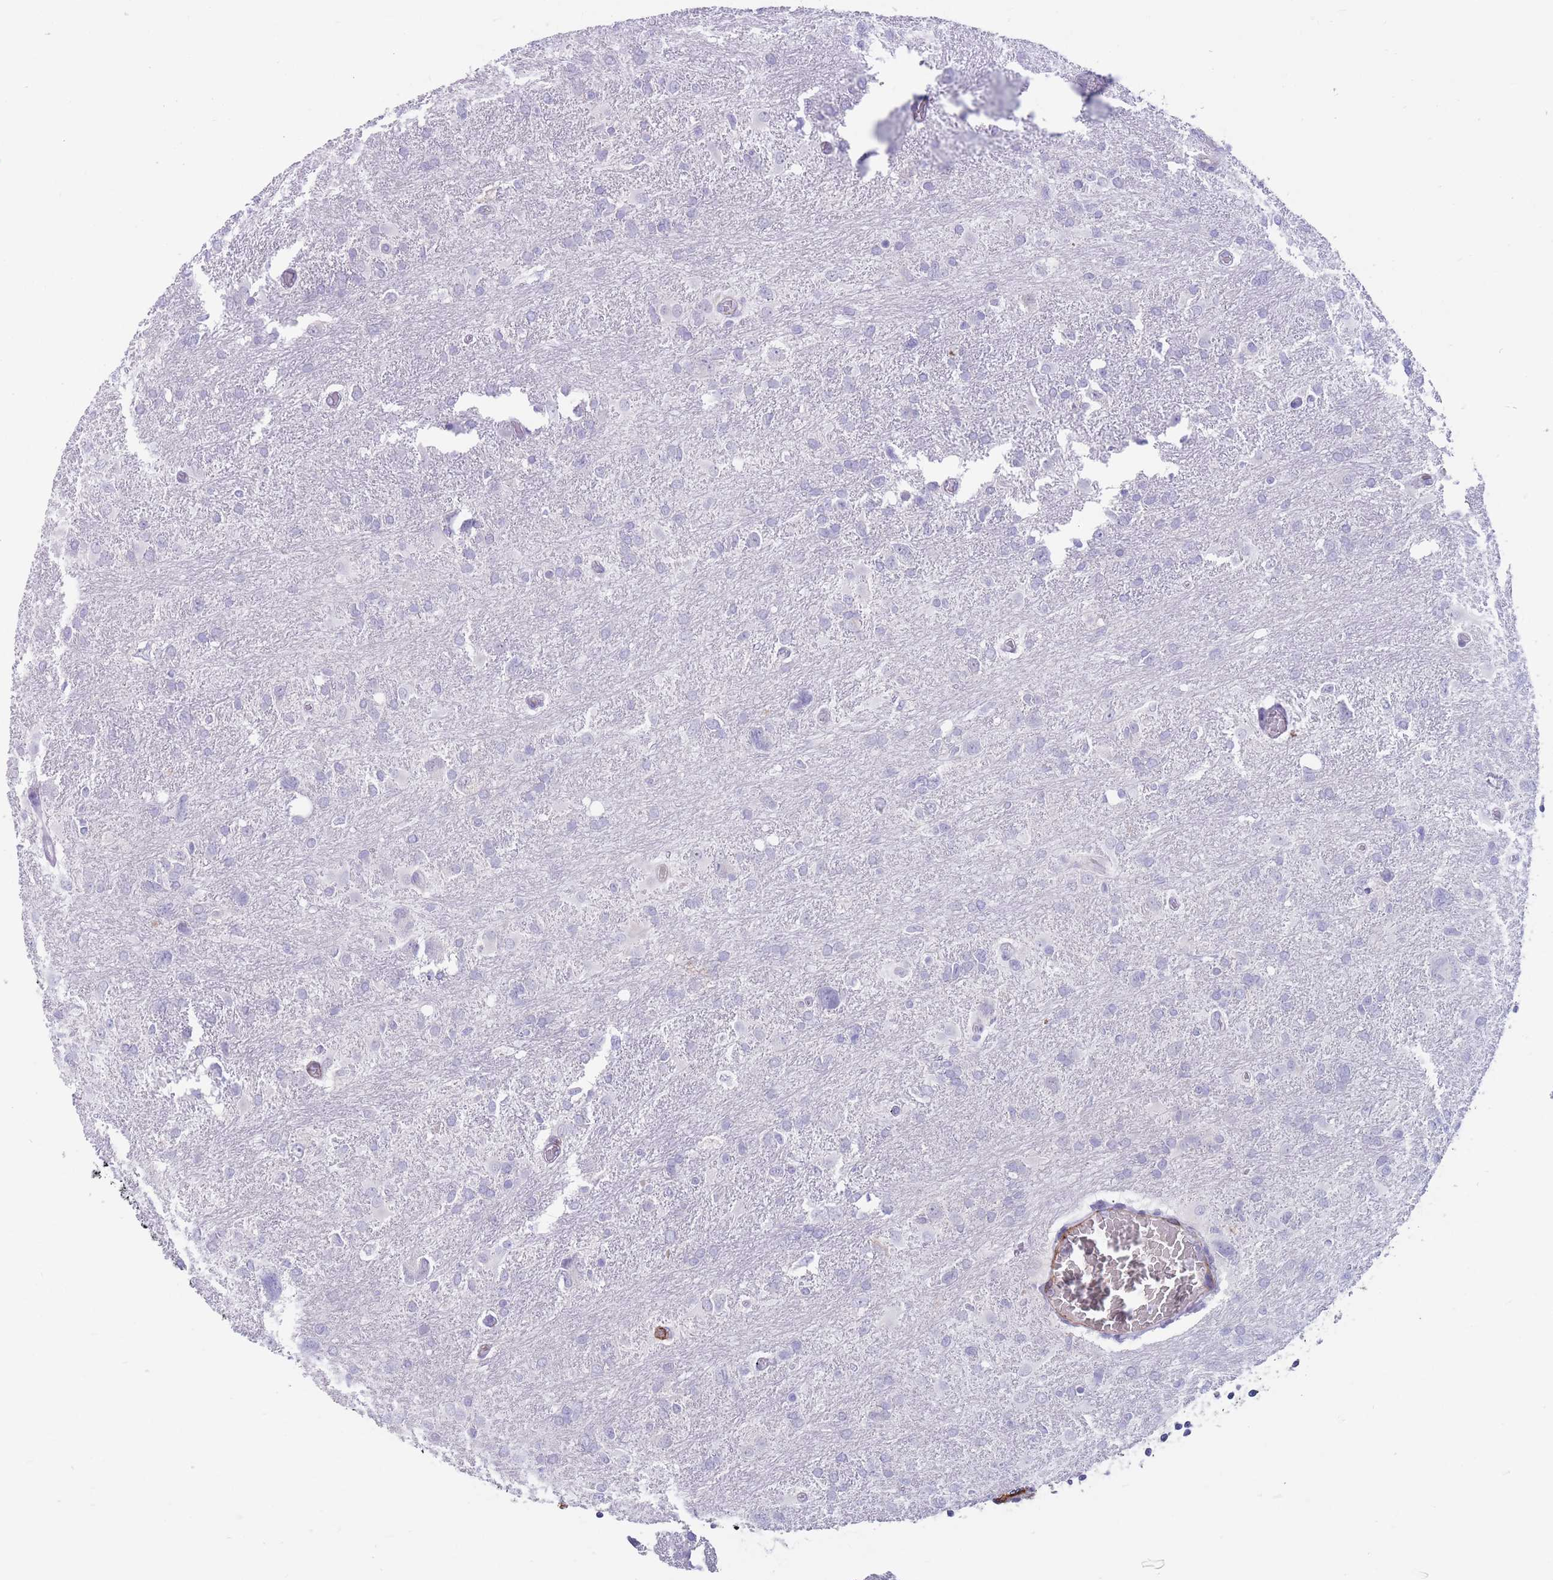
{"staining": {"intensity": "negative", "quantity": "none", "location": "none"}, "tissue": "glioma", "cell_type": "Tumor cells", "image_type": "cancer", "snomed": [{"axis": "morphology", "description": "Glioma, malignant, High grade"}, {"axis": "topography", "description": "Brain"}], "caption": "Photomicrograph shows no significant protein expression in tumor cells of malignant glioma (high-grade). The staining is performed using DAB brown chromogen with nuclei counter-stained in using hematoxylin.", "gene": "DPYD", "patient": {"sex": "male", "age": 61}}